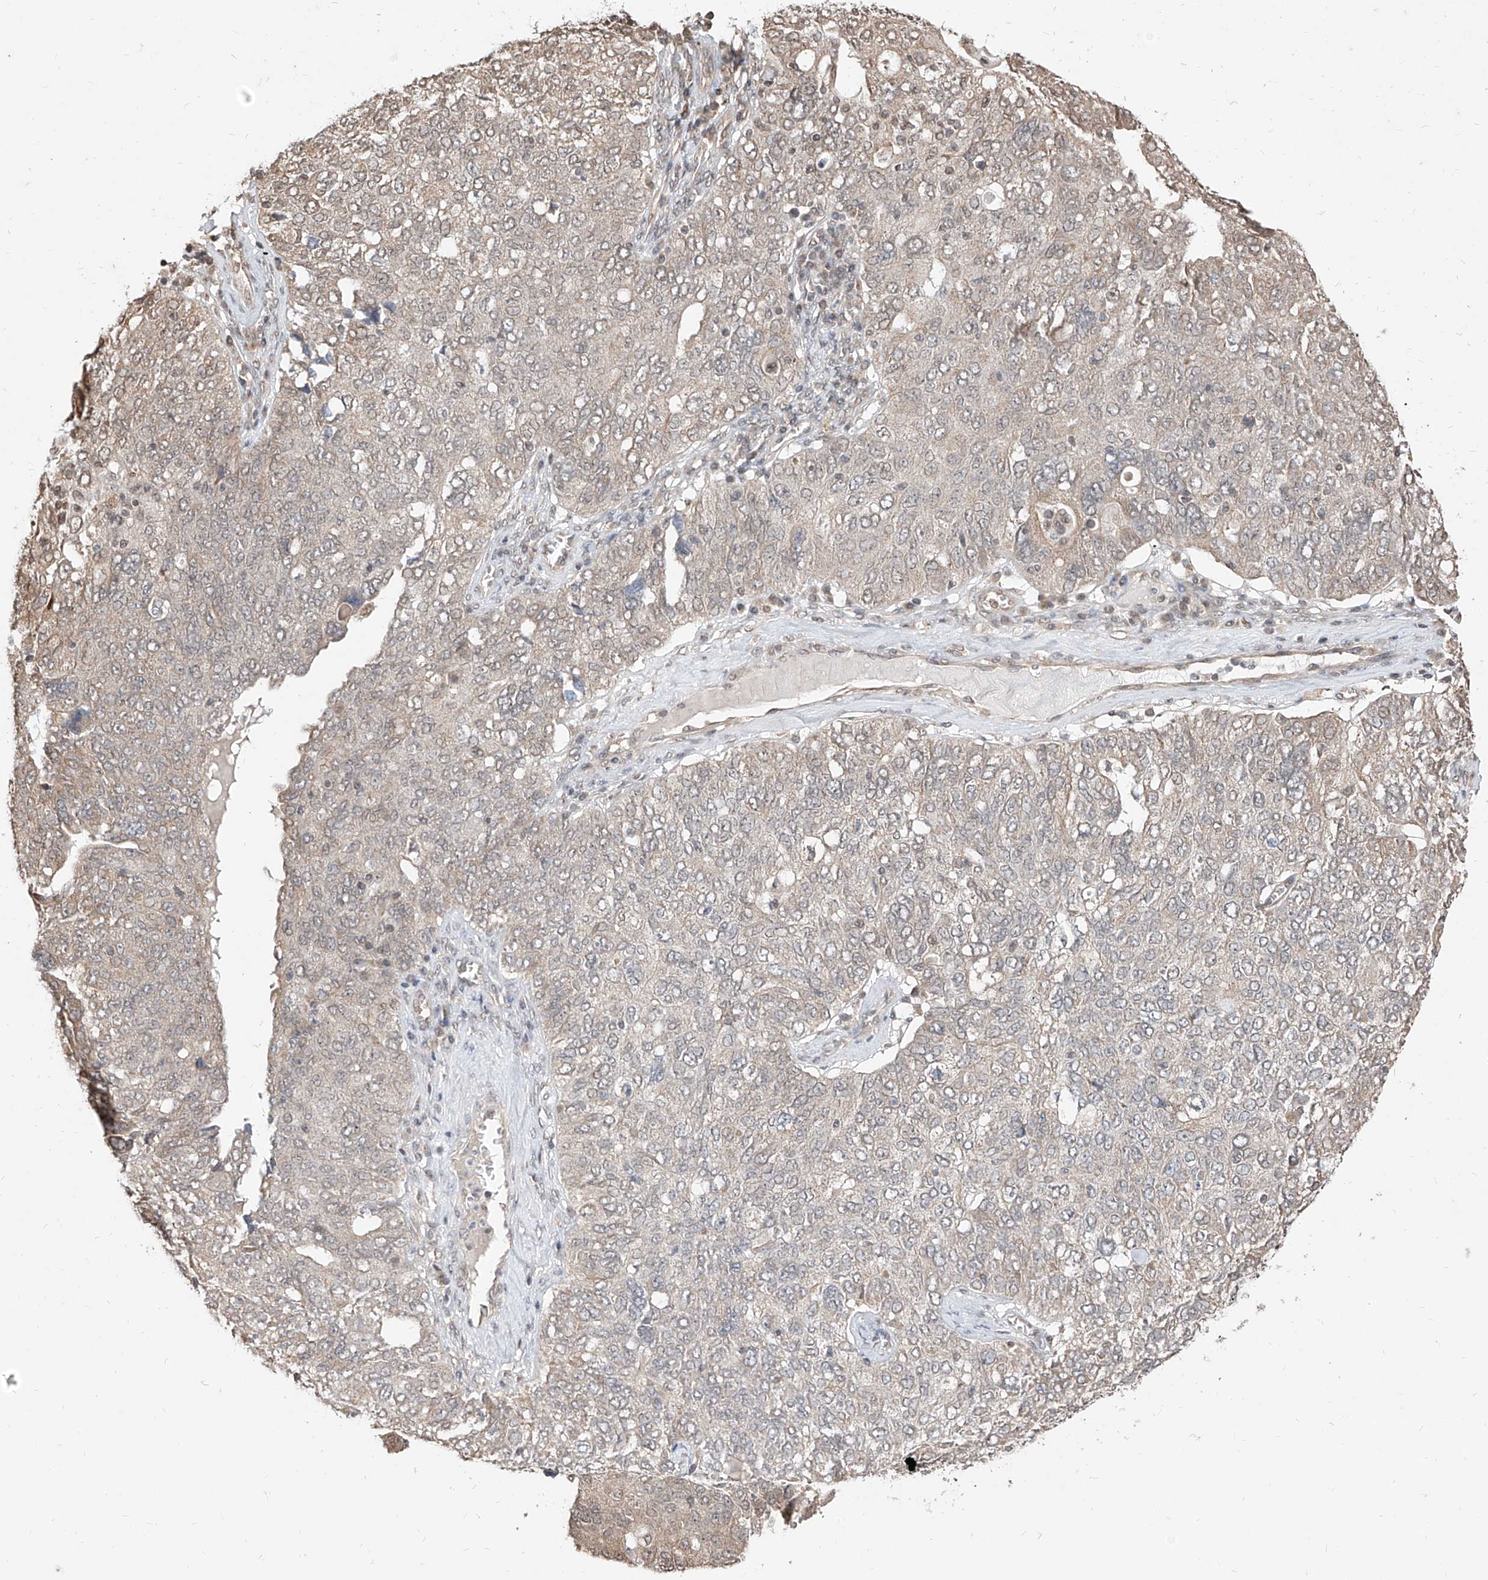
{"staining": {"intensity": "weak", "quantity": "<25%", "location": "cytoplasmic/membranous"}, "tissue": "ovarian cancer", "cell_type": "Tumor cells", "image_type": "cancer", "snomed": [{"axis": "morphology", "description": "Carcinoma, endometroid"}, {"axis": "topography", "description": "Ovary"}], "caption": "IHC histopathology image of human ovarian cancer (endometroid carcinoma) stained for a protein (brown), which displays no staining in tumor cells.", "gene": "C8orf82", "patient": {"sex": "female", "age": 62}}